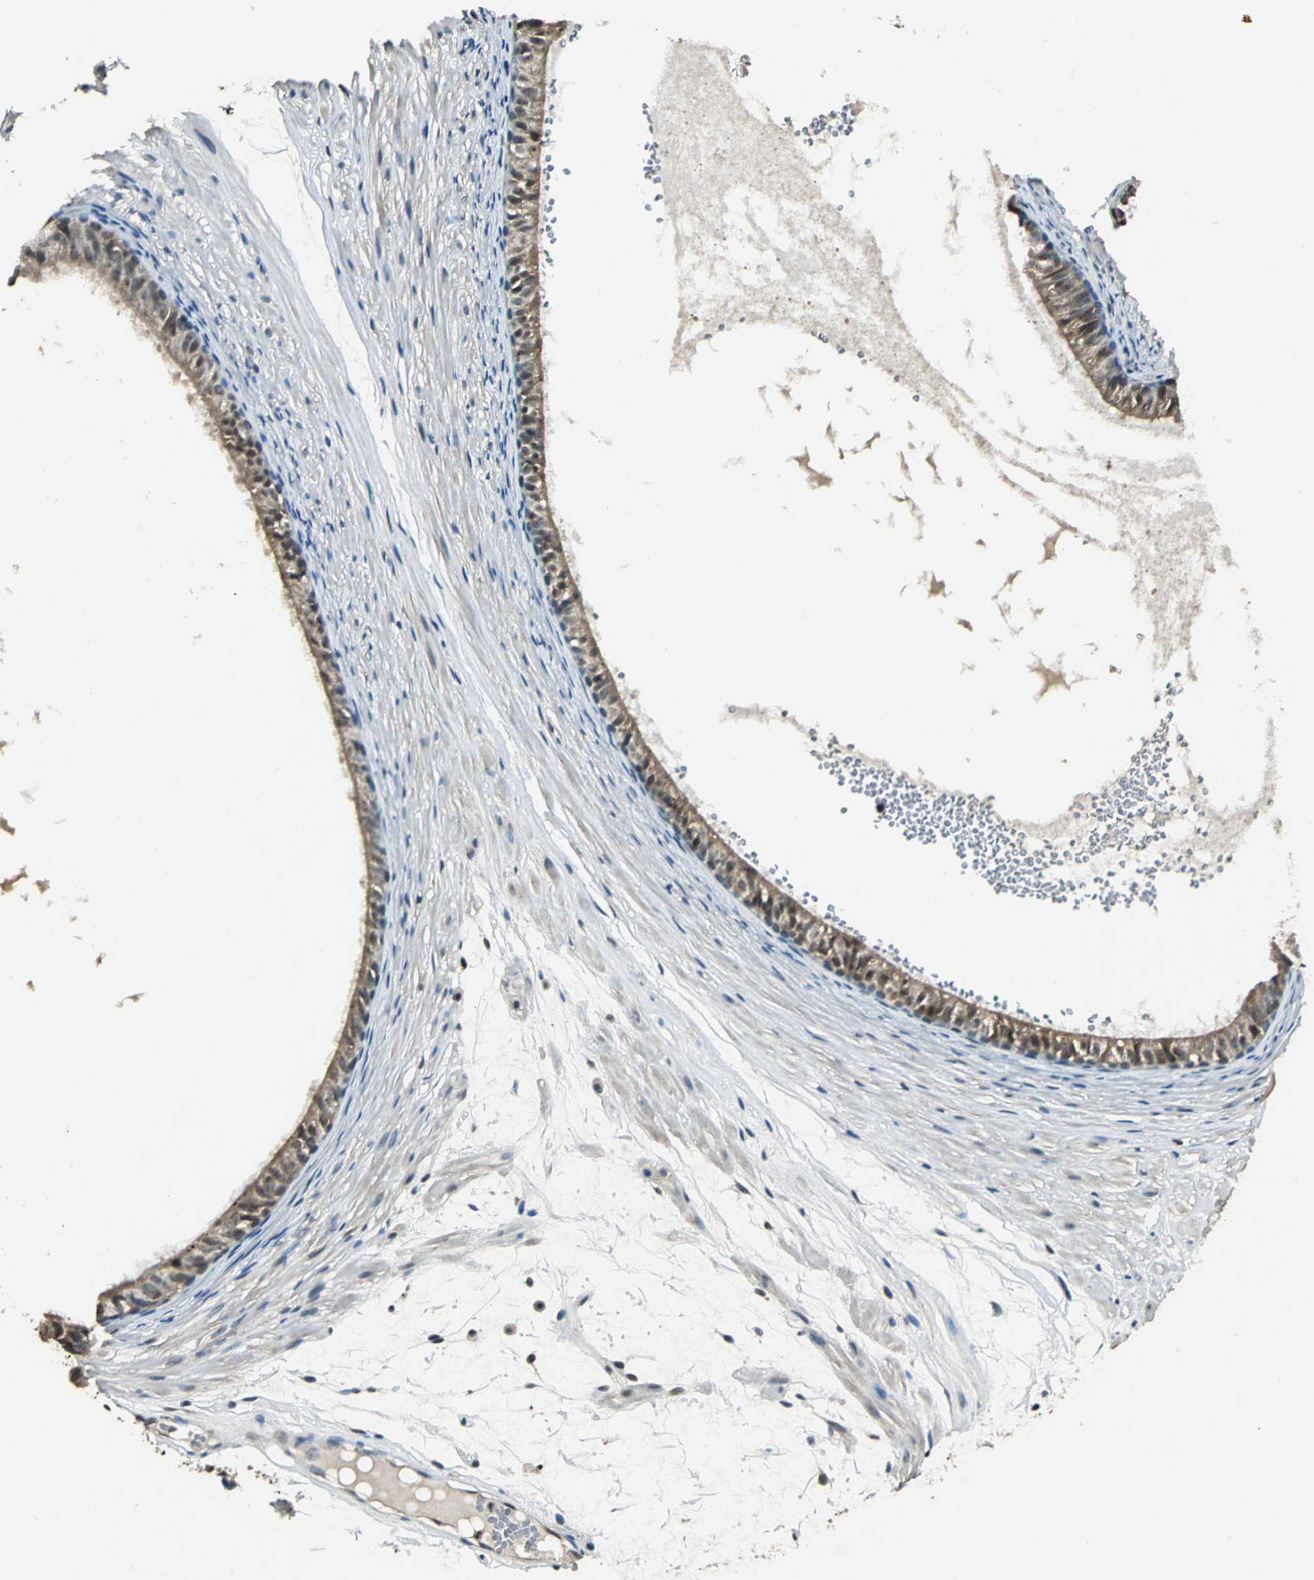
{"staining": {"intensity": "strong", "quantity": ">75%", "location": "cytoplasmic/membranous,nuclear"}, "tissue": "epididymis", "cell_type": "Glandular cells", "image_type": "normal", "snomed": [{"axis": "morphology", "description": "Normal tissue, NOS"}, {"axis": "morphology", "description": "Atrophy, NOS"}, {"axis": "topography", "description": "Testis"}, {"axis": "topography", "description": "Epididymis"}], "caption": "Immunohistochemical staining of normal human epididymis demonstrates >75% levels of strong cytoplasmic/membranous,nuclear protein staining in about >75% of glandular cells.", "gene": "PPP1R13L", "patient": {"sex": "male", "age": 18}}